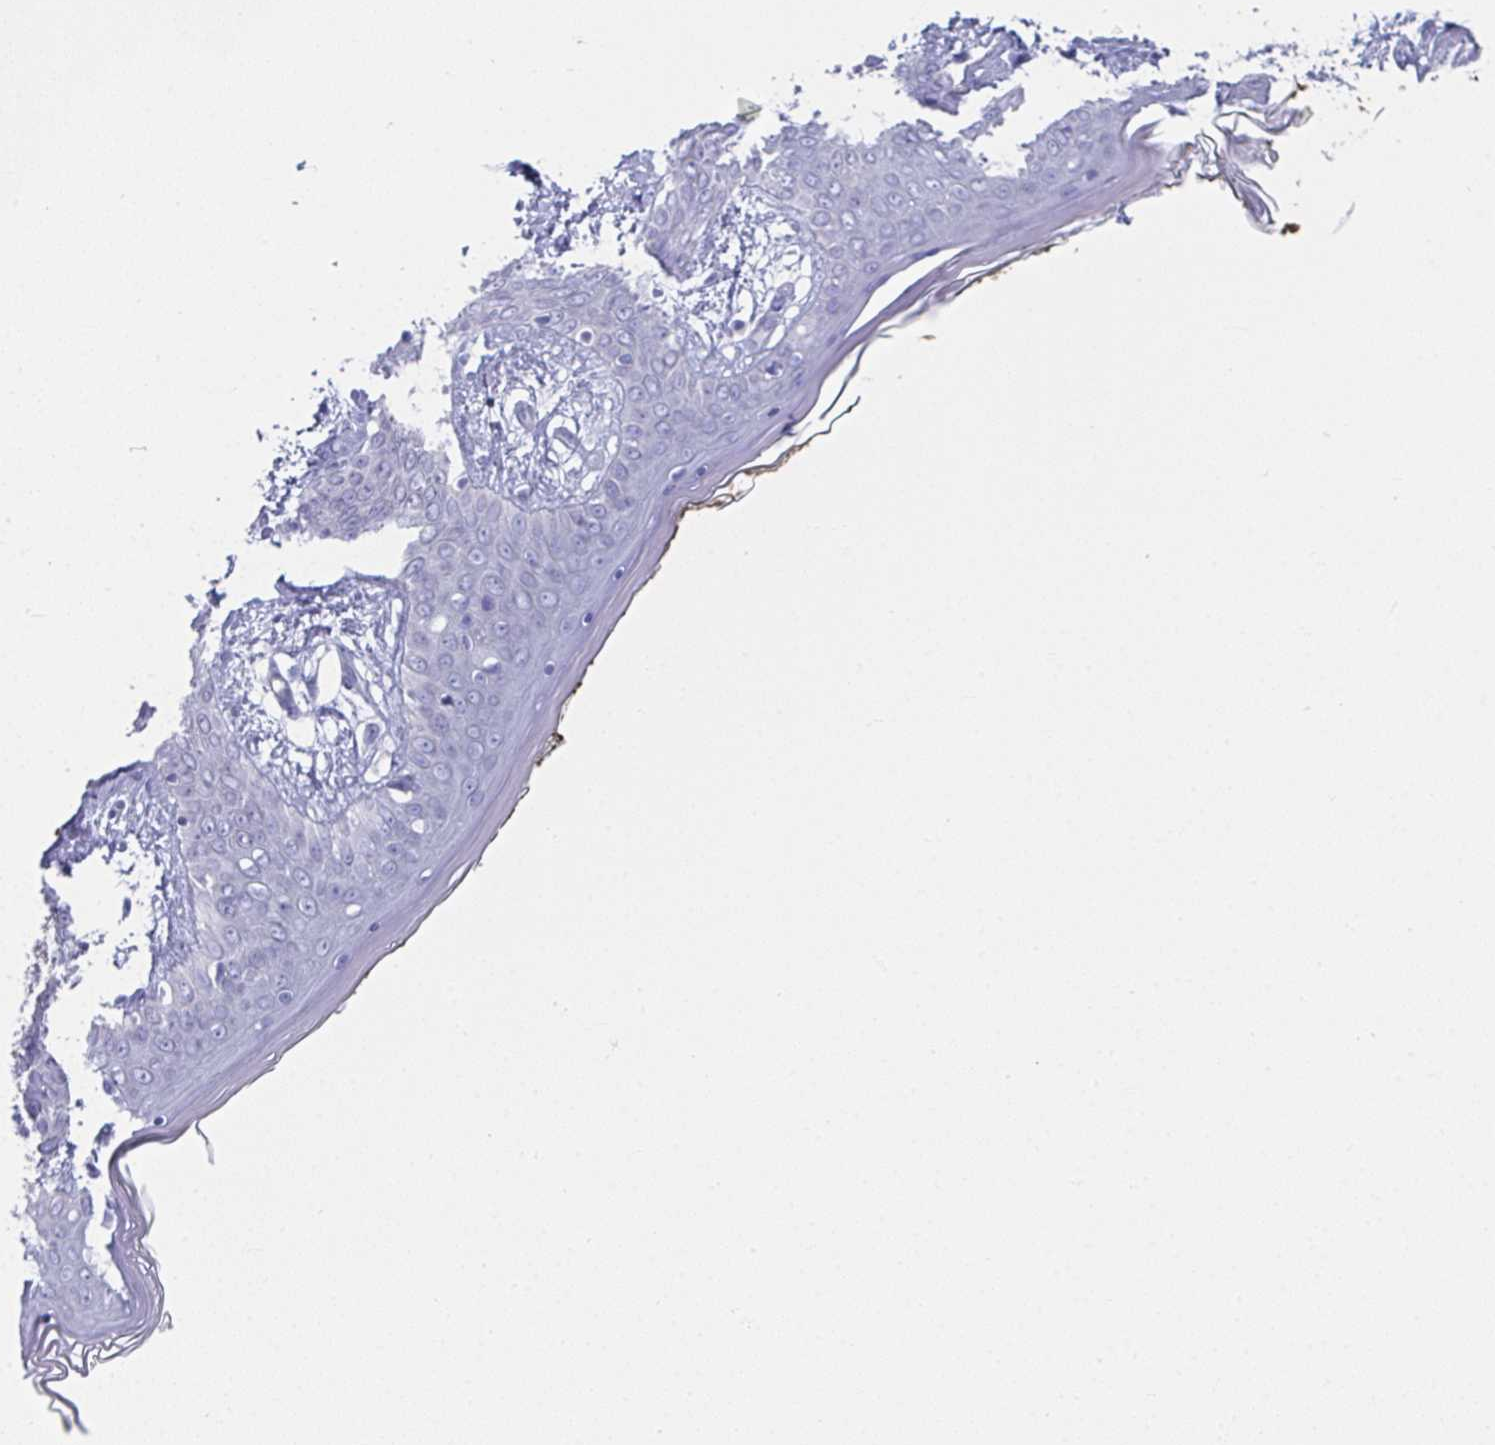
{"staining": {"intensity": "negative", "quantity": "none", "location": "none"}, "tissue": "skin", "cell_type": "Fibroblasts", "image_type": "normal", "snomed": [{"axis": "morphology", "description": "Normal tissue, NOS"}, {"axis": "topography", "description": "Skin"}], "caption": "Immunohistochemistry (IHC) of unremarkable human skin demonstrates no positivity in fibroblasts.", "gene": "RBP1", "patient": {"sex": "female", "age": 34}}